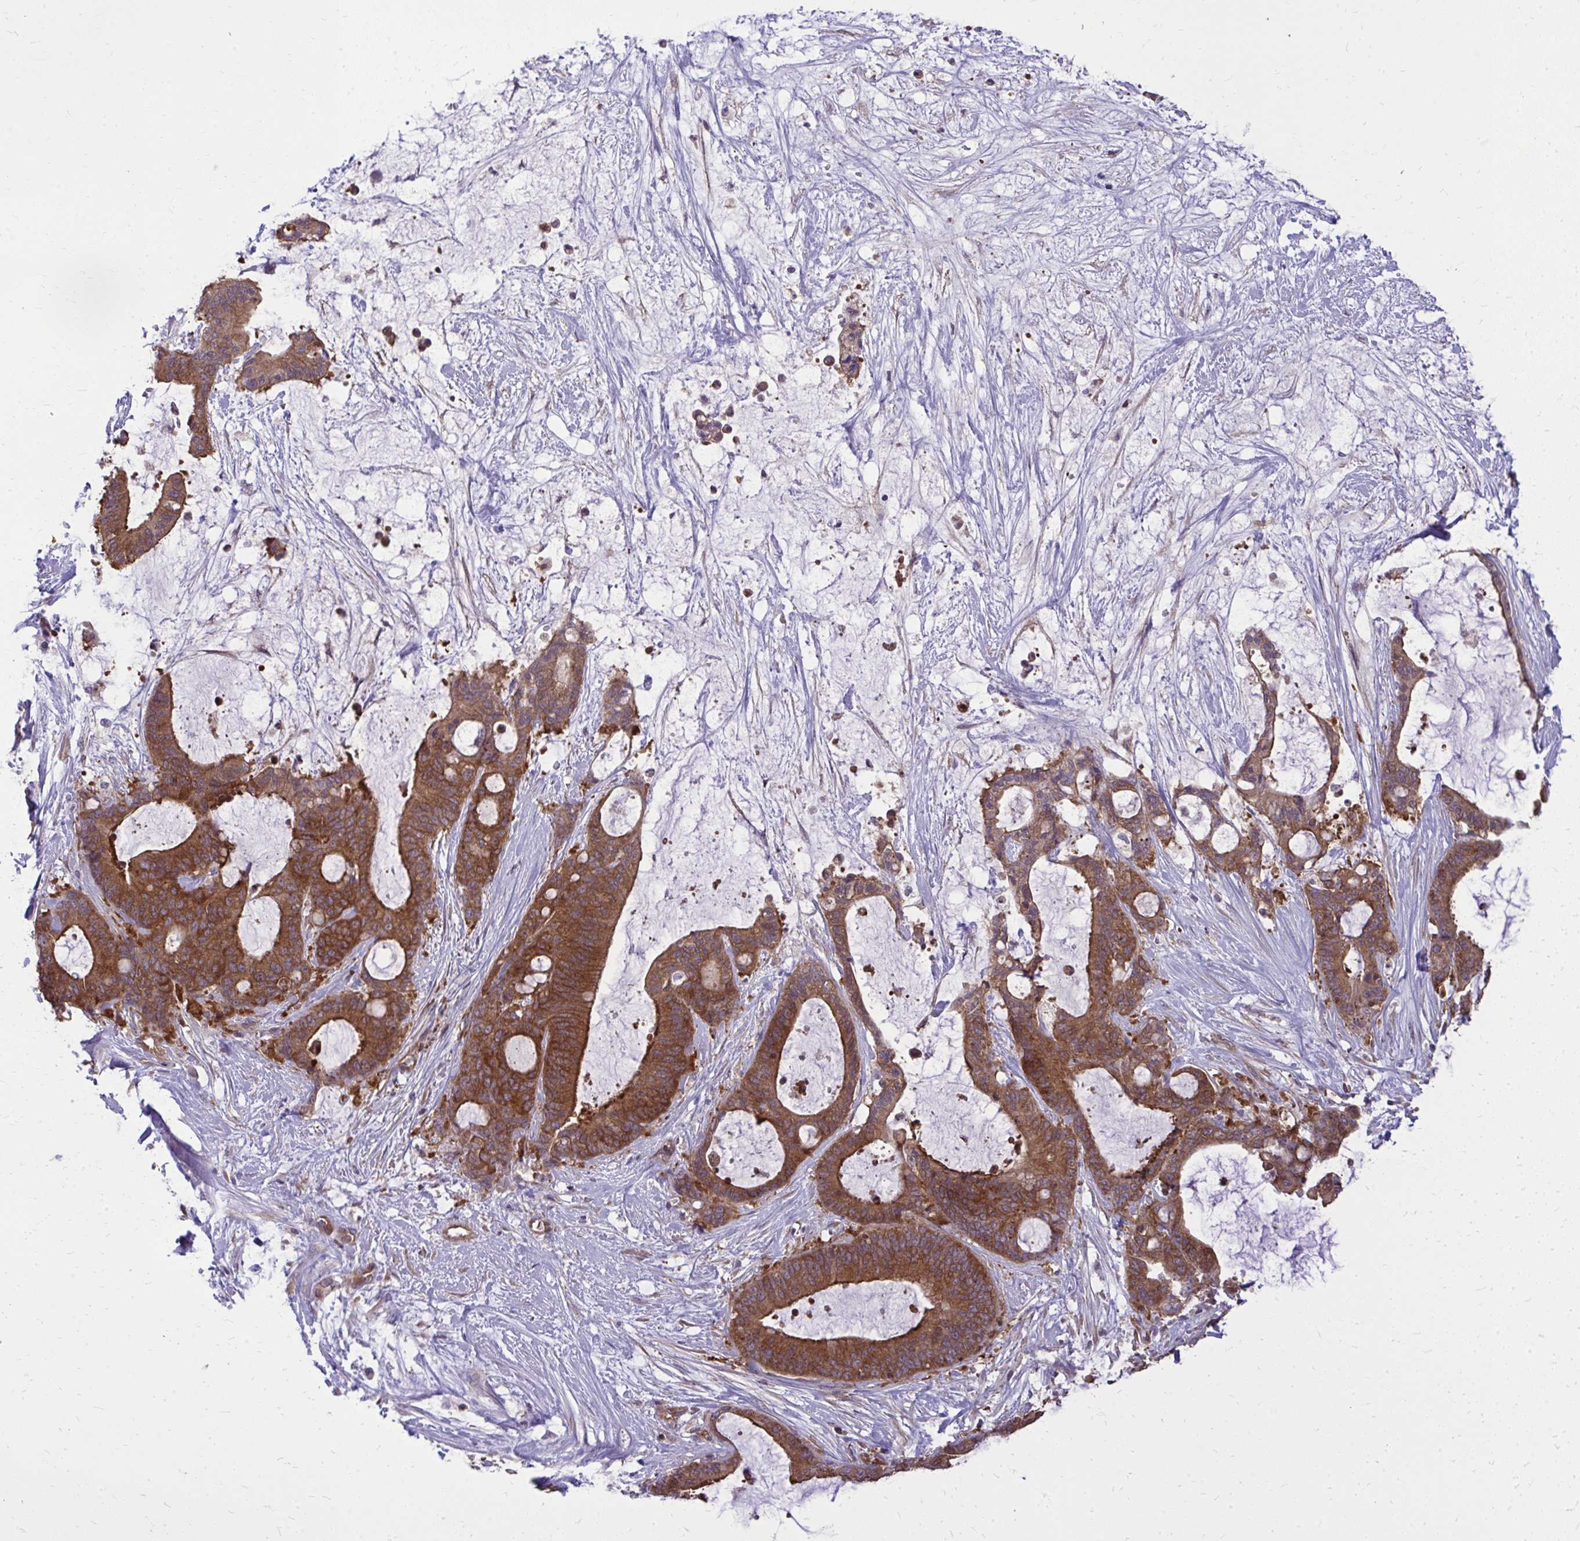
{"staining": {"intensity": "strong", "quantity": ">75%", "location": "cytoplasmic/membranous"}, "tissue": "liver cancer", "cell_type": "Tumor cells", "image_type": "cancer", "snomed": [{"axis": "morphology", "description": "Normal tissue, NOS"}, {"axis": "morphology", "description": "Cholangiocarcinoma"}, {"axis": "topography", "description": "Liver"}, {"axis": "topography", "description": "Peripheral nerve tissue"}], "caption": "Immunohistochemical staining of liver cancer (cholangiocarcinoma) exhibits strong cytoplasmic/membranous protein positivity in about >75% of tumor cells.", "gene": "PPP5C", "patient": {"sex": "female", "age": 73}}